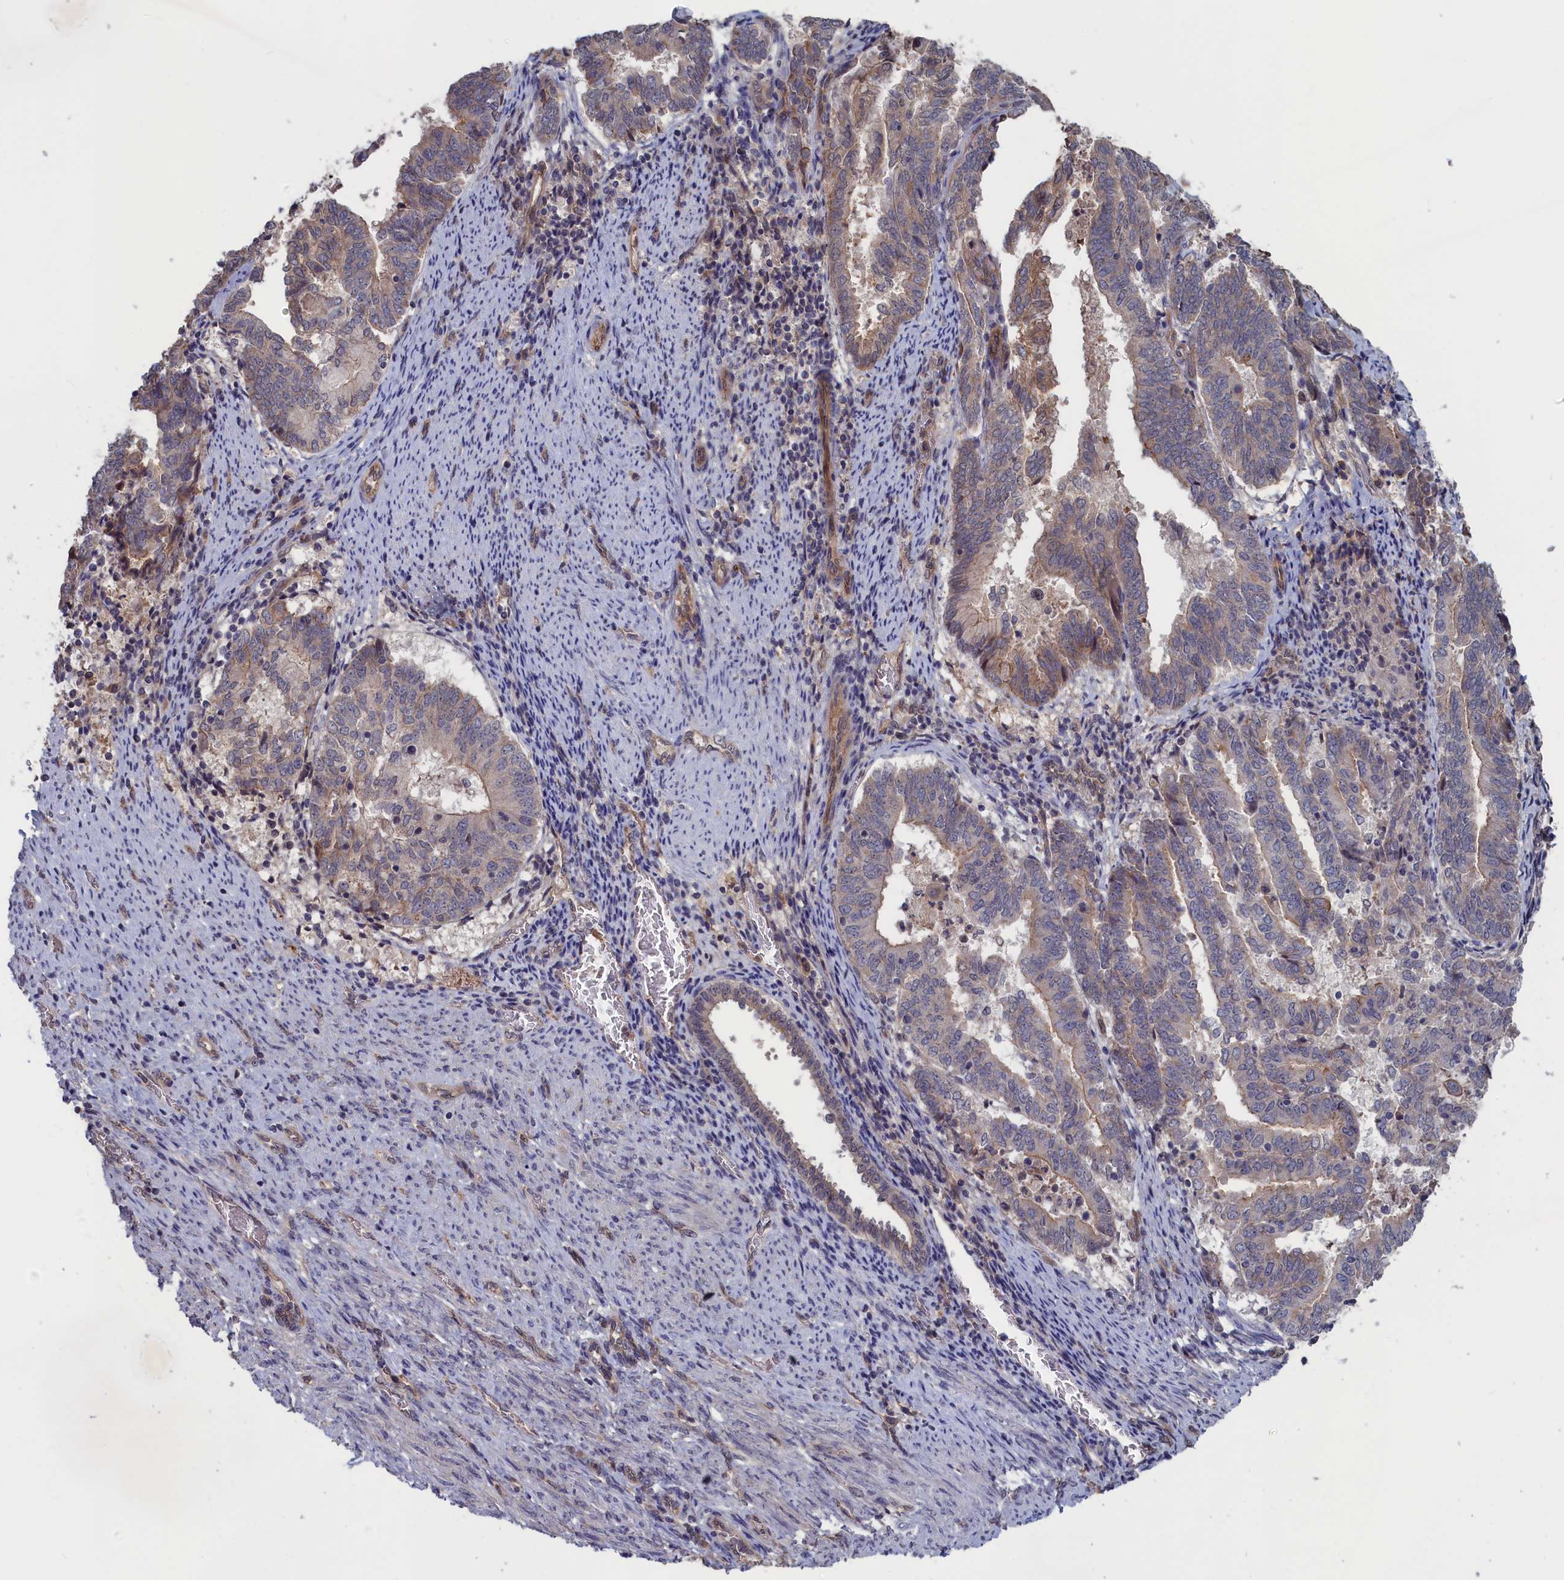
{"staining": {"intensity": "weak", "quantity": "<25%", "location": "cytoplasmic/membranous"}, "tissue": "endometrial cancer", "cell_type": "Tumor cells", "image_type": "cancer", "snomed": [{"axis": "morphology", "description": "Adenocarcinoma, NOS"}, {"axis": "topography", "description": "Endometrium"}], "caption": "IHC of human adenocarcinoma (endometrial) reveals no staining in tumor cells. (Stains: DAB IHC with hematoxylin counter stain, Microscopy: brightfield microscopy at high magnification).", "gene": "PLP2", "patient": {"sex": "female", "age": 80}}